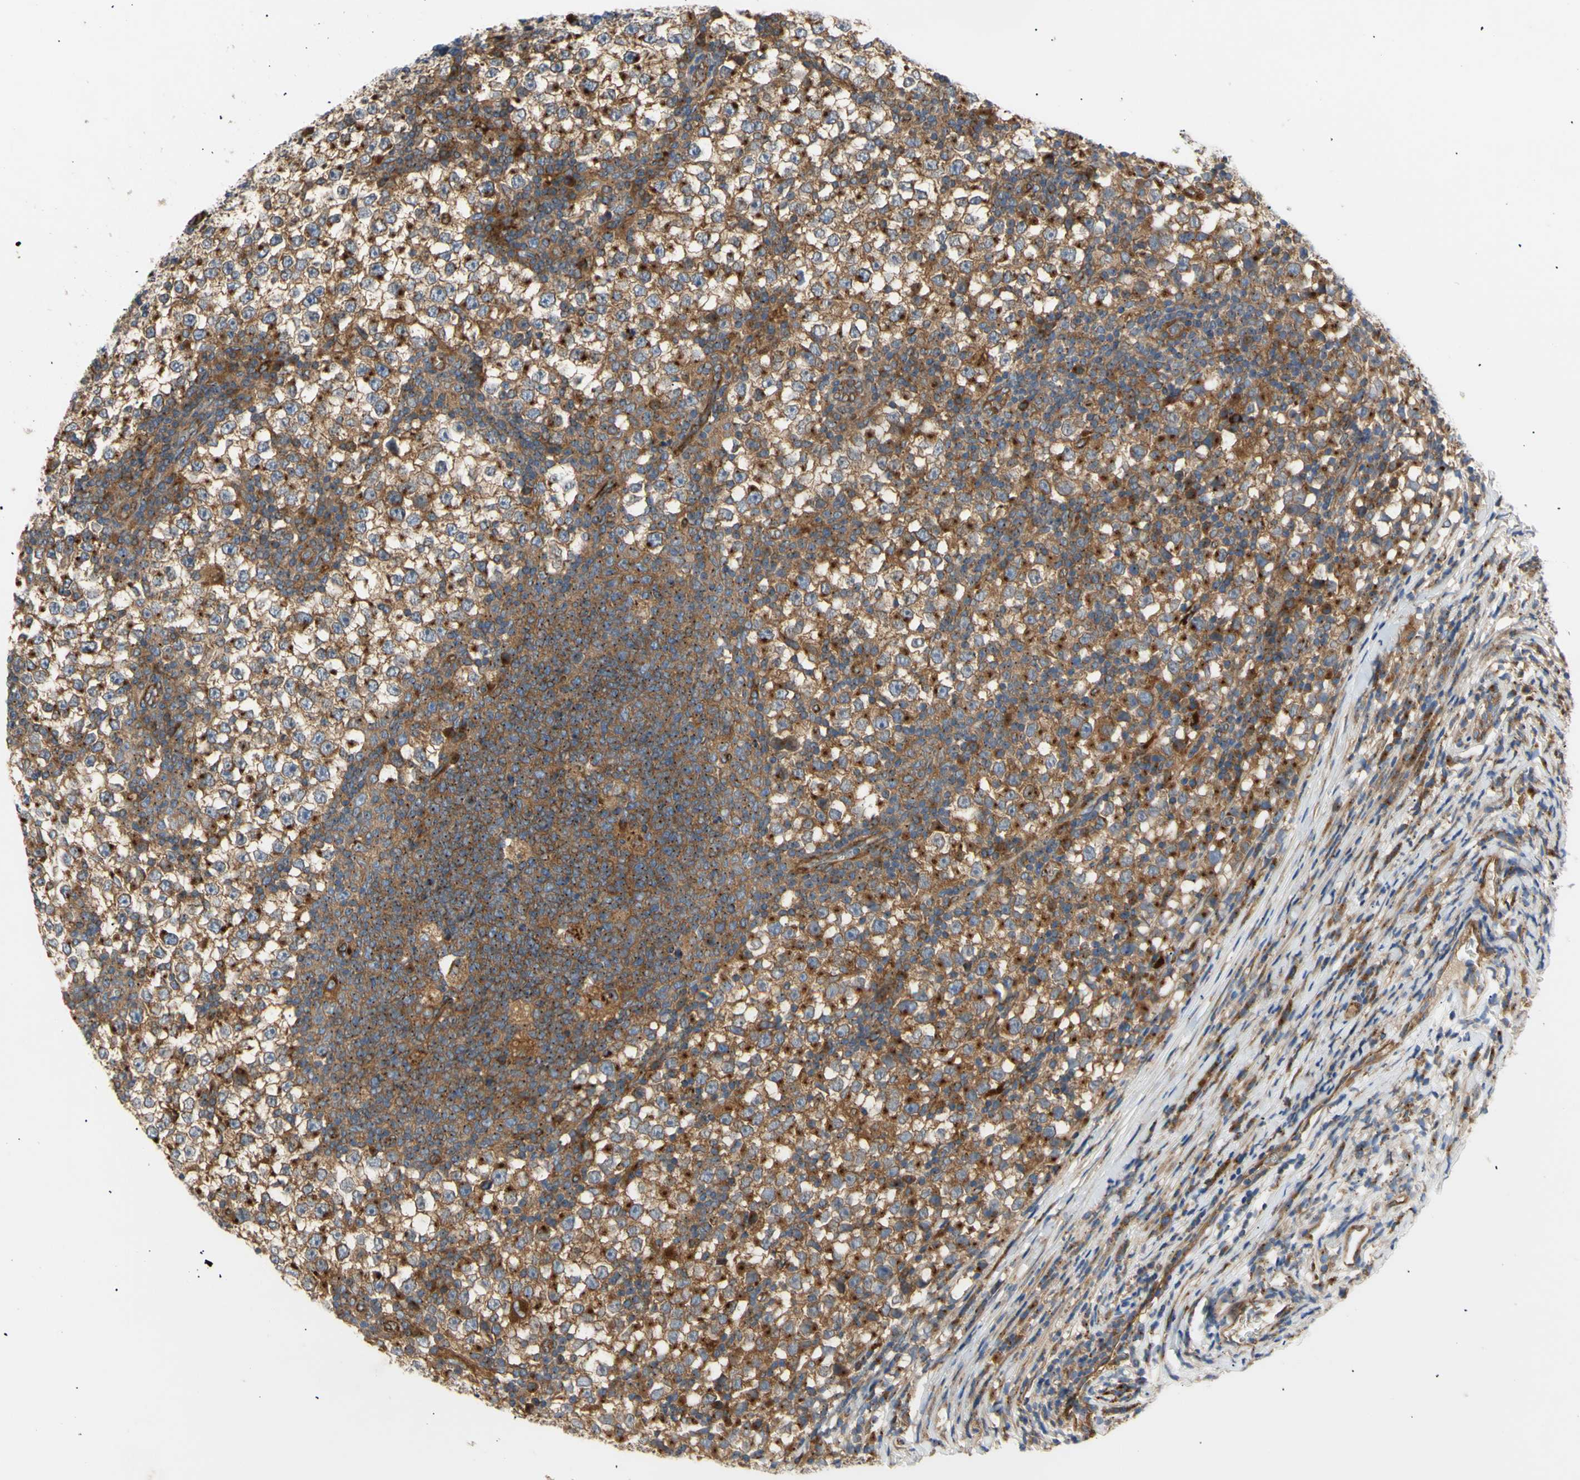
{"staining": {"intensity": "moderate", "quantity": ">75%", "location": "cytoplasmic/membranous"}, "tissue": "testis cancer", "cell_type": "Tumor cells", "image_type": "cancer", "snomed": [{"axis": "morphology", "description": "Seminoma, NOS"}, {"axis": "topography", "description": "Testis"}], "caption": "Immunohistochemical staining of human seminoma (testis) reveals medium levels of moderate cytoplasmic/membranous protein staining in approximately >75% of tumor cells.", "gene": "TUBG2", "patient": {"sex": "male", "age": 65}}